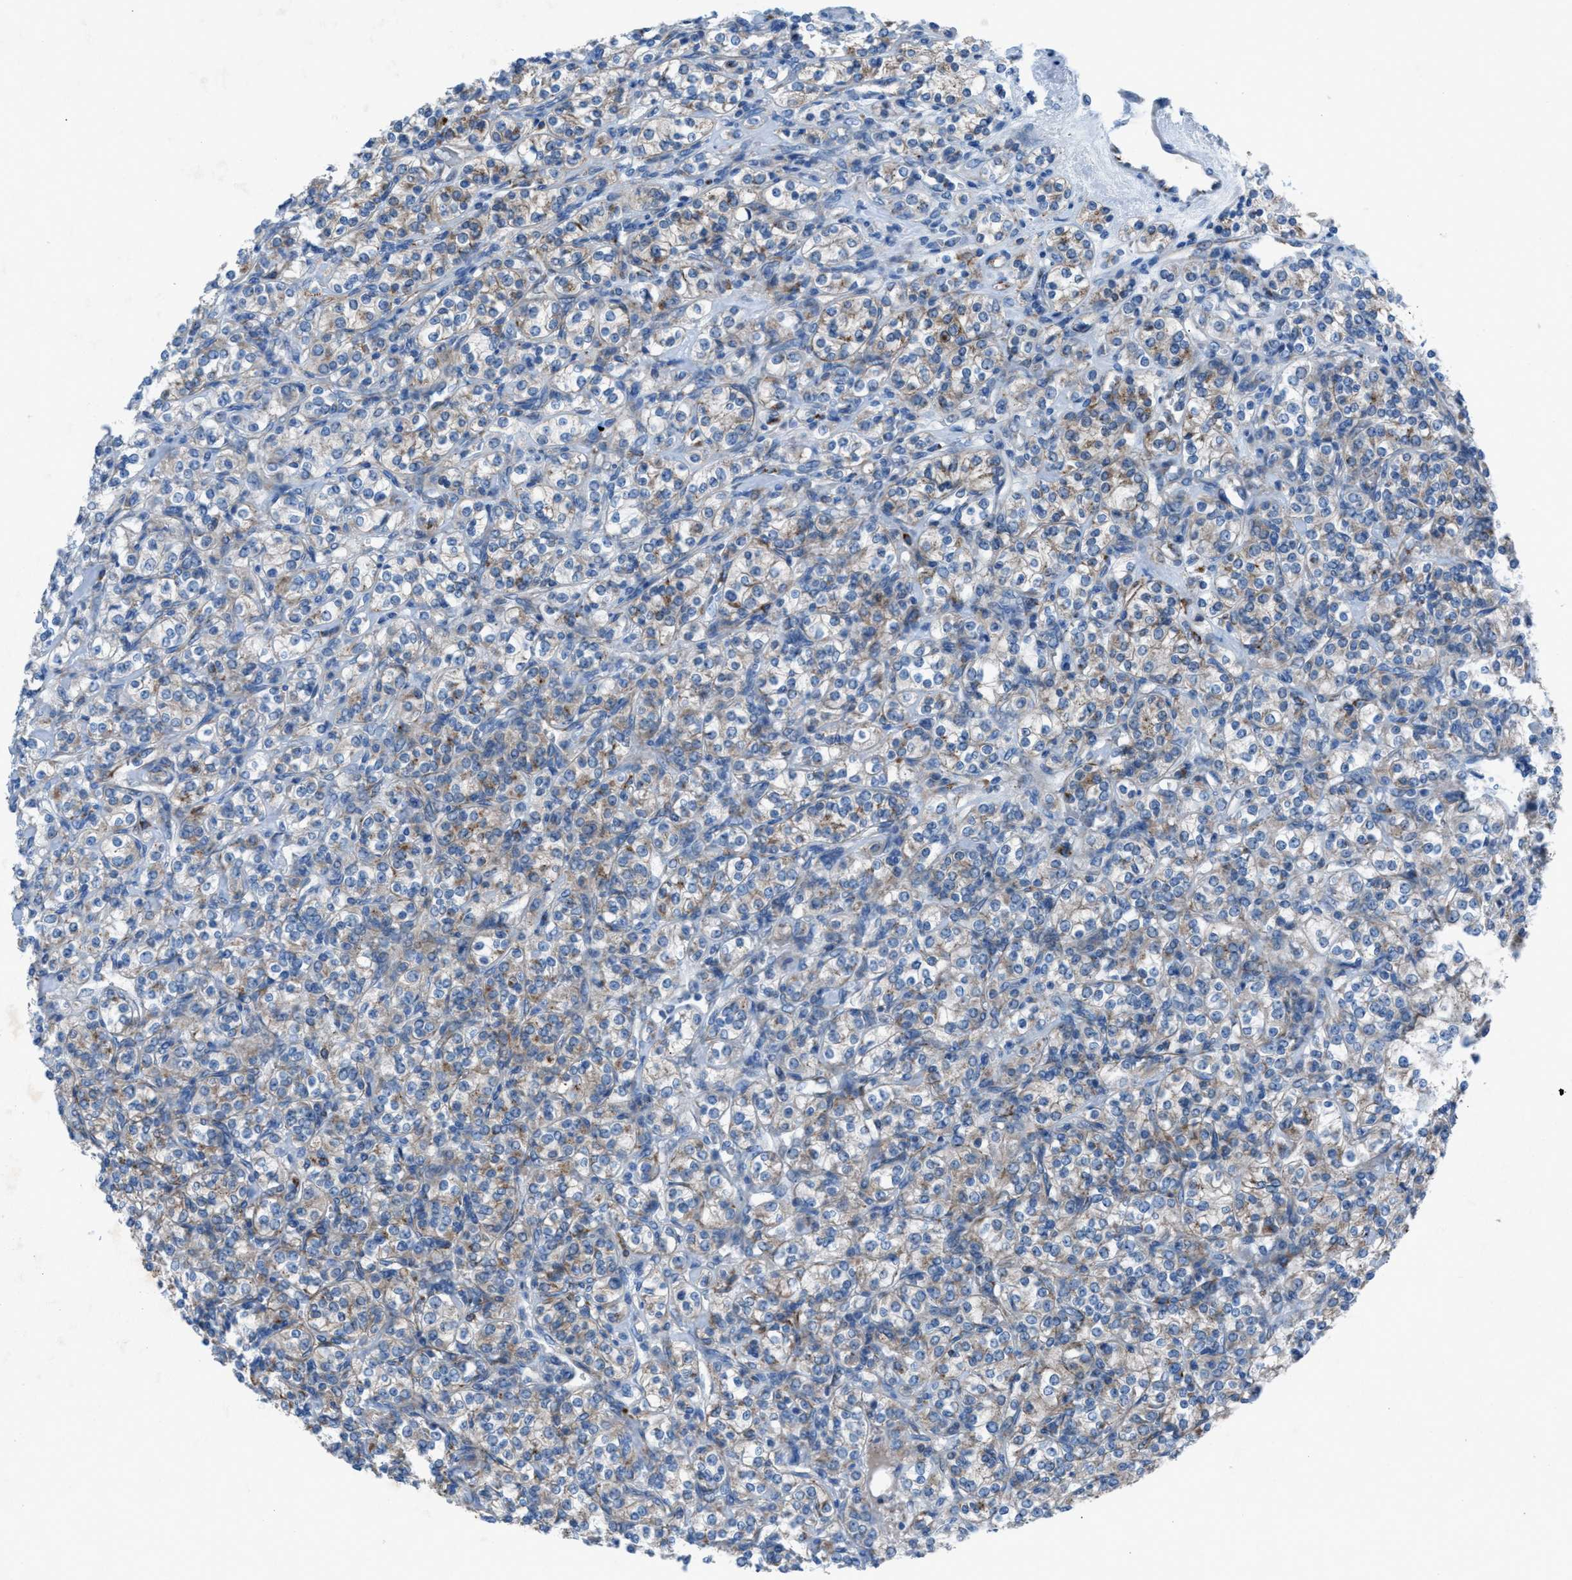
{"staining": {"intensity": "weak", "quantity": "25%-75%", "location": "cytoplasmic/membranous"}, "tissue": "renal cancer", "cell_type": "Tumor cells", "image_type": "cancer", "snomed": [{"axis": "morphology", "description": "Adenocarcinoma, NOS"}, {"axis": "topography", "description": "Kidney"}], "caption": "The immunohistochemical stain shows weak cytoplasmic/membranous staining in tumor cells of adenocarcinoma (renal) tissue.", "gene": "CD1B", "patient": {"sex": "male", "age": 77}}